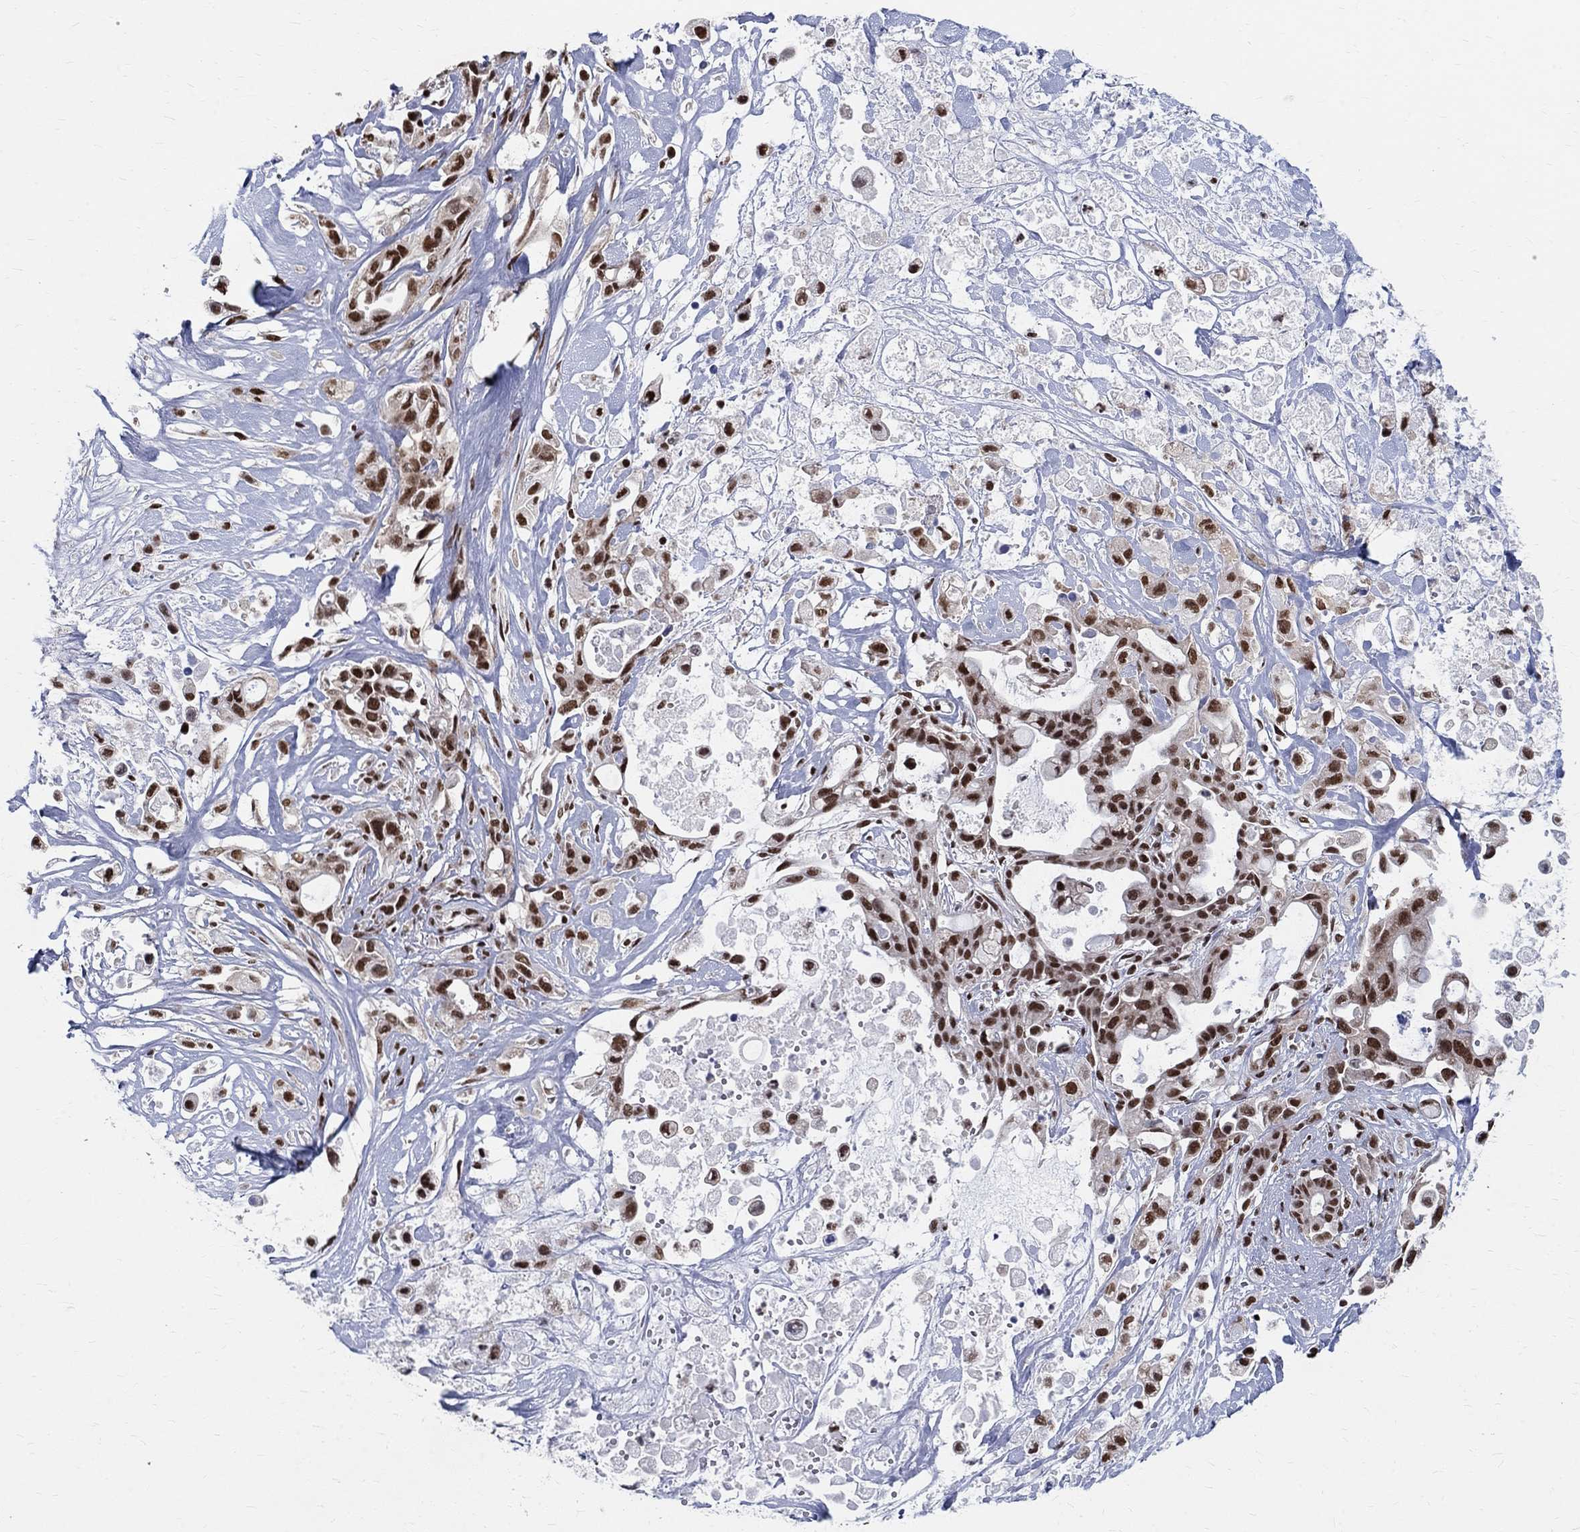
{"staining": {"intensity": "strong", "quantity": "25%-75%", "location": "nuclear"}, "tissue": "pancreatic cancer", "cell_type": "Tumor cells", "image_type": "cancer", "snomed": [{"axis": "morphology", "description": "Adenocarcinoma, NOS"}, {"axis": "topography", "description": "Pancreas"}], "caption": "An image of adenocarcinoma (pancreatic) stained for a protein displays strong nuclear brown staining in tumor cells.", "gene": "FBXO16", "patient": {"sex": "male", "age": 44}}